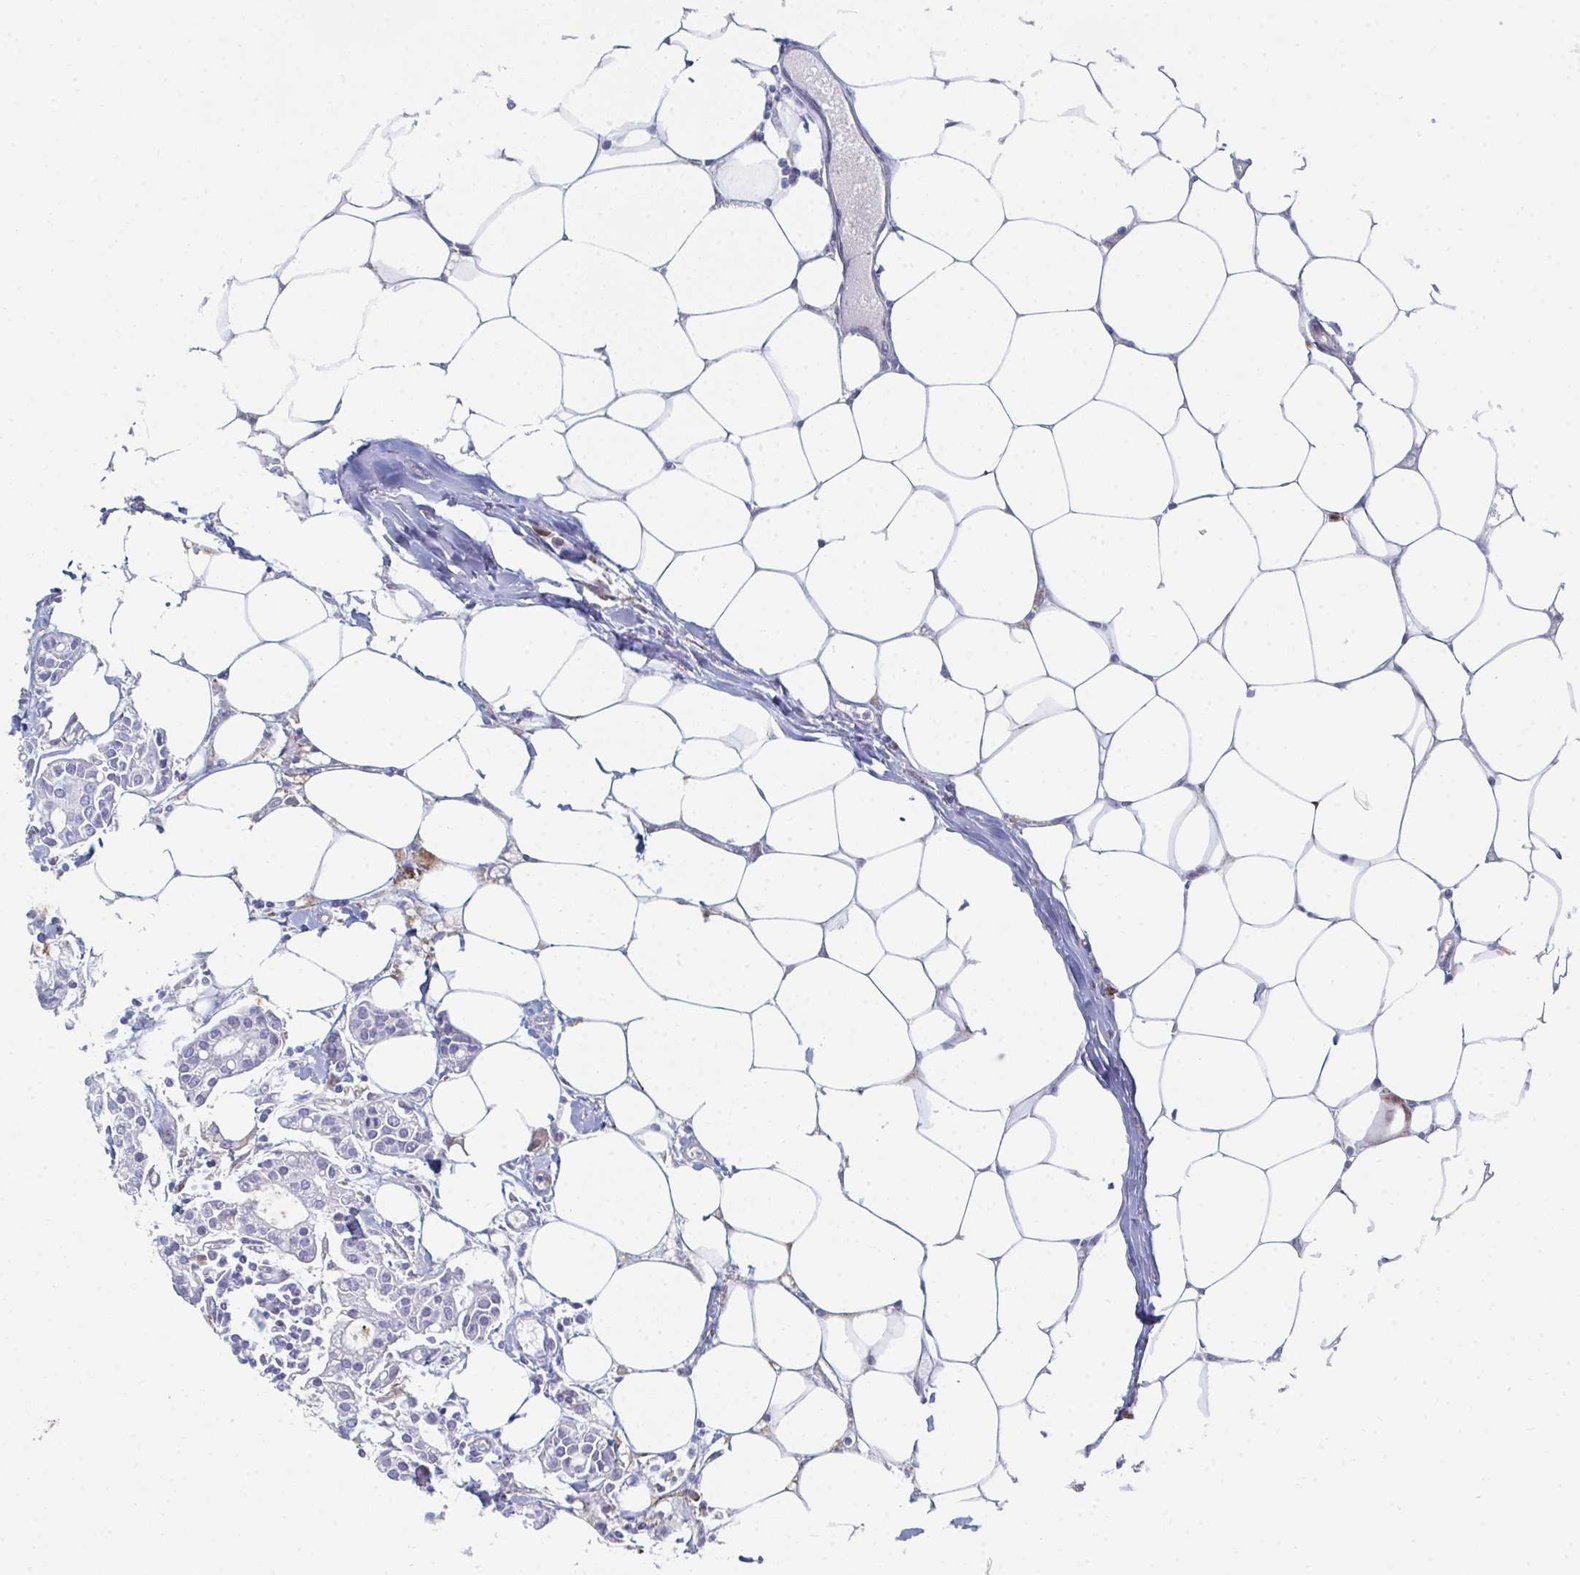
{"staining": {"intensity": "negative", "quantity": "none", "location": "none"}, "tissue": "breast cancer", "cell_type": "Tumor cells", "image_type": "cancer", "snomed": [{"axis": "morphology", "description": "Duct carcinoma"}, {"axis": "topography", "description": "Breast"}], "caption": "The histopathology image displays no significant staining in tumor cells of breast cancer.", "gene": "PSMG1", "patient": {"sex": "female", "age": 84}}